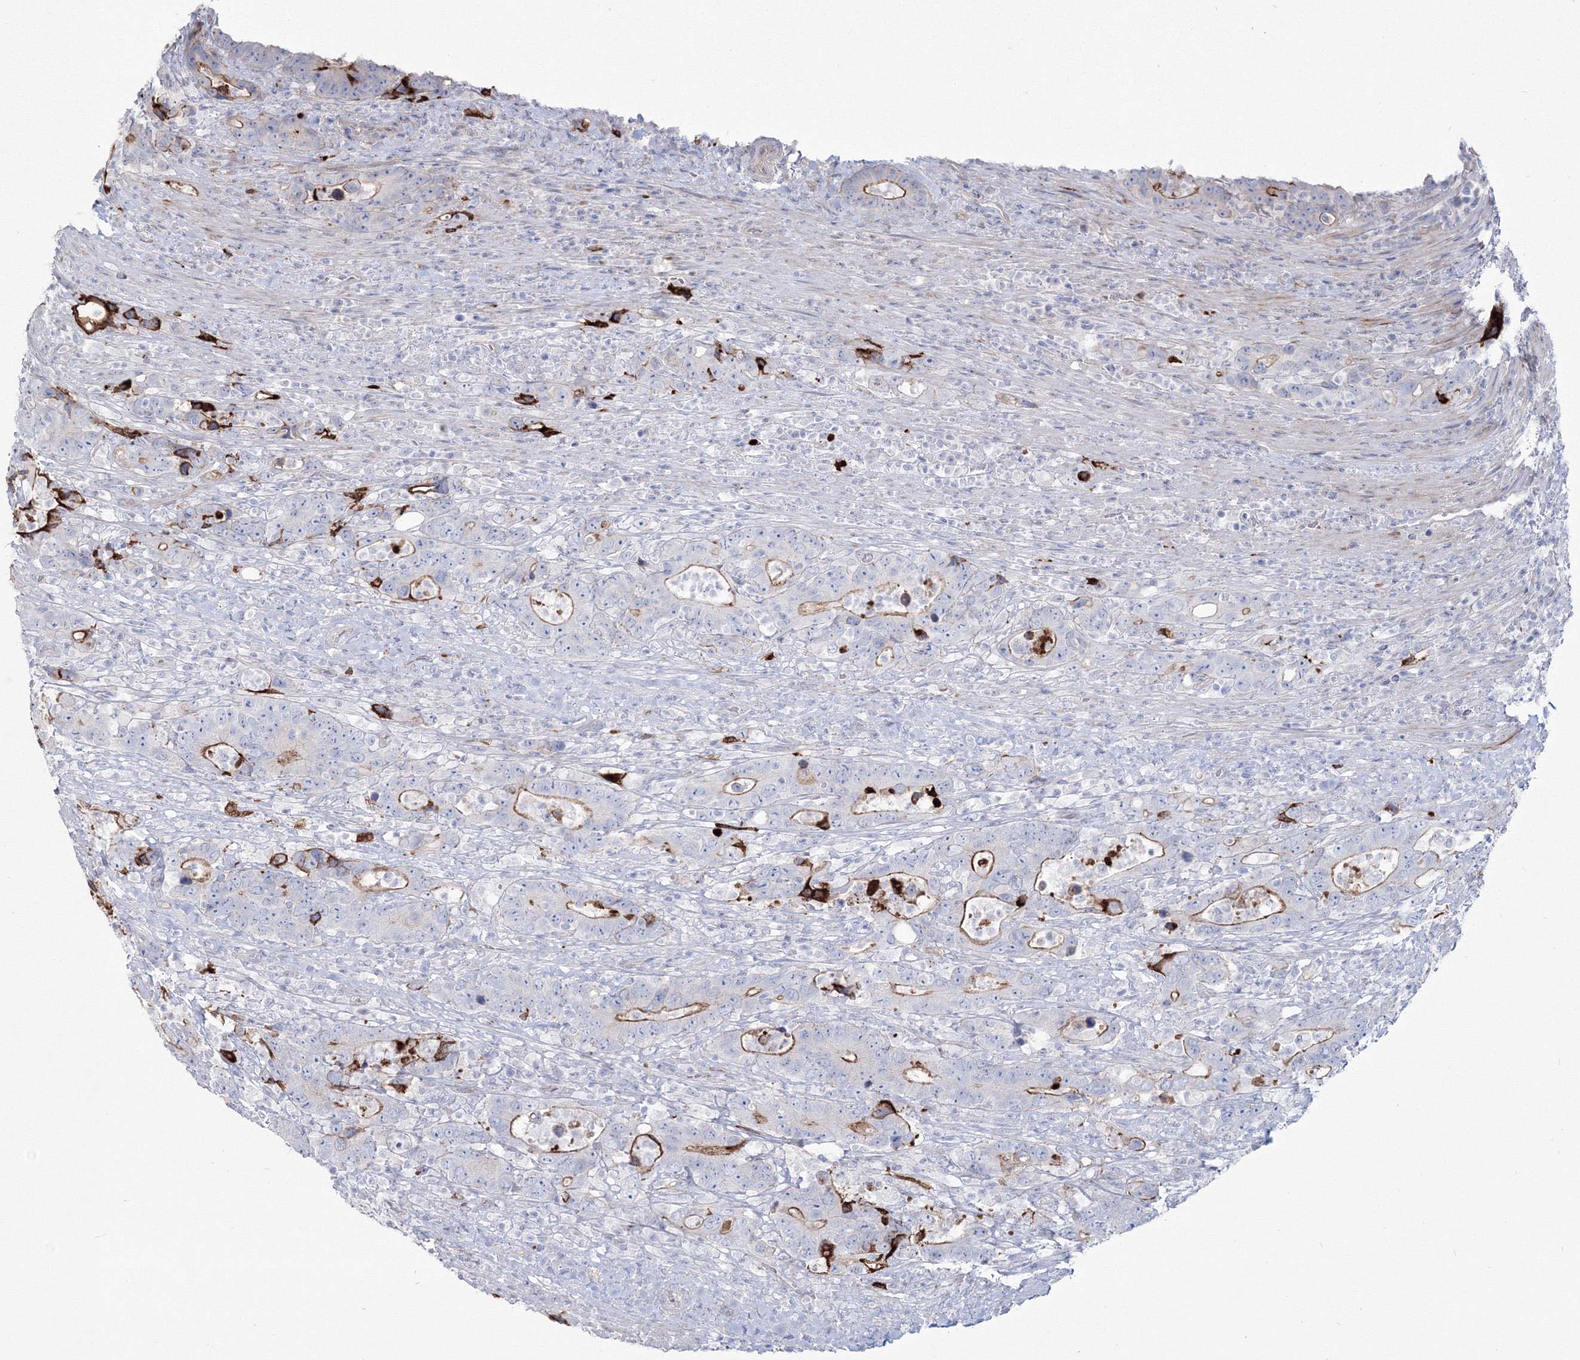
{"staining": {"intensity": "strong", "quantity": "<25%", "location": "cytoplasmic/membranous"}, "tissue": "colorectal cancer", "cell_type": "Tumor cells", "image_type": "cancer", "snomed": [{"axis": "morphology", "description": "Adenocarcinoma, NOS"}, {"axis": "topography", "description": "Colon"}], "caption": "Tumor cells display medium levels of strong cytoplasmic/membranous positivity in approximately <25% of cells in human colorectal cancer (adenocarcinoma).", "gene": "HYAL2", "patient": {"sex": "female", "age": 75}}